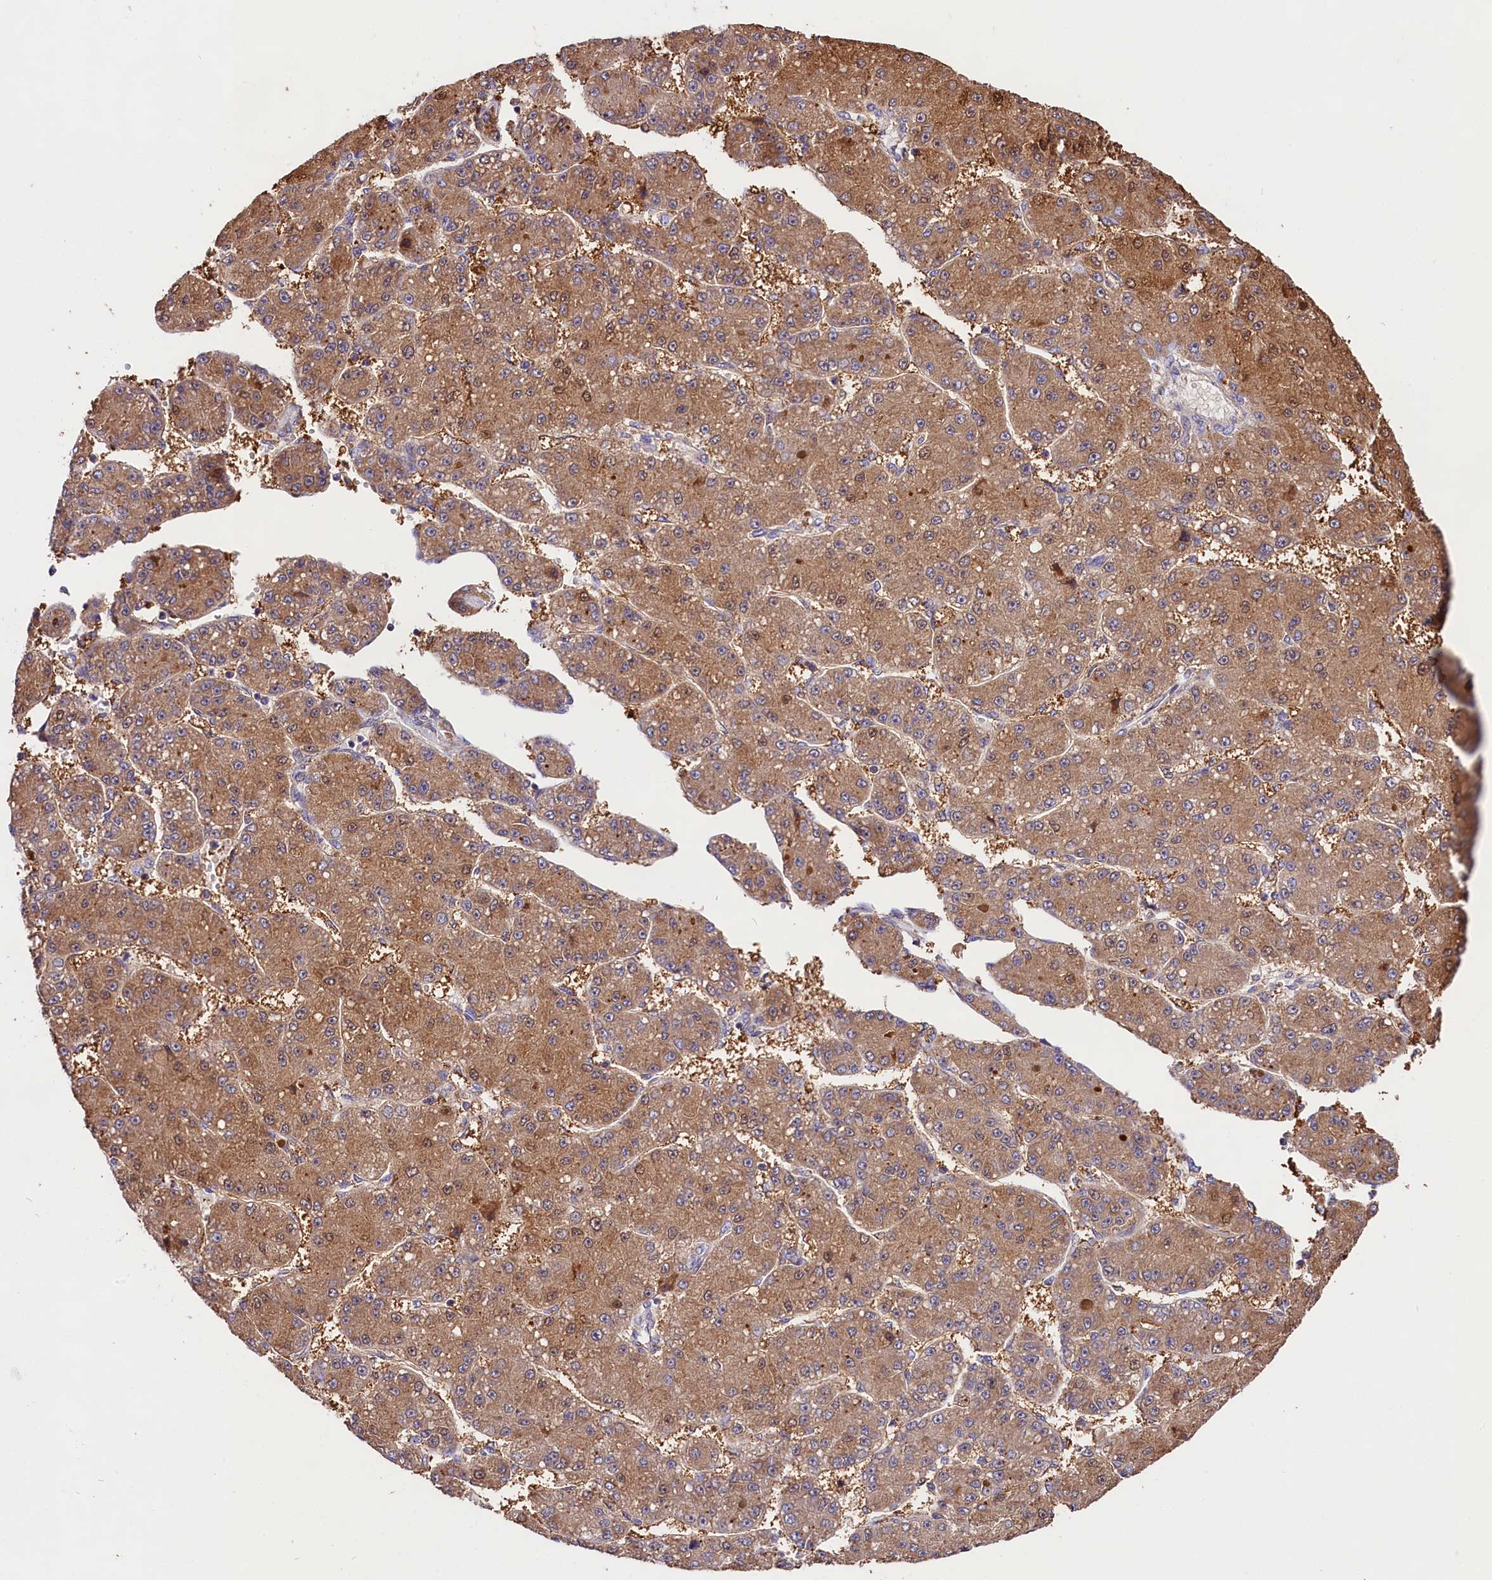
{"staining": {"intensity": "moderate", "quantity": ">75%", "location": "cytoplasmic/membranous"}, "tissue": "liver cancer", "cell_type": "Tumor cells", "image_type": "cancer", "snomed": [{"axis": "morphology", "description": "Carcinoma, Hepatocellular, NOS"}, {"axis": "topography", "description": "Liver"}], "caption": "Moderate cytoplasmic/membranous positivity is appreciated in approximately >75% of tumor cells in liver cancer (hepatocellular carcinoma).", "gene": "SPG11", "patient": {"sex": "male", "age": 67}}